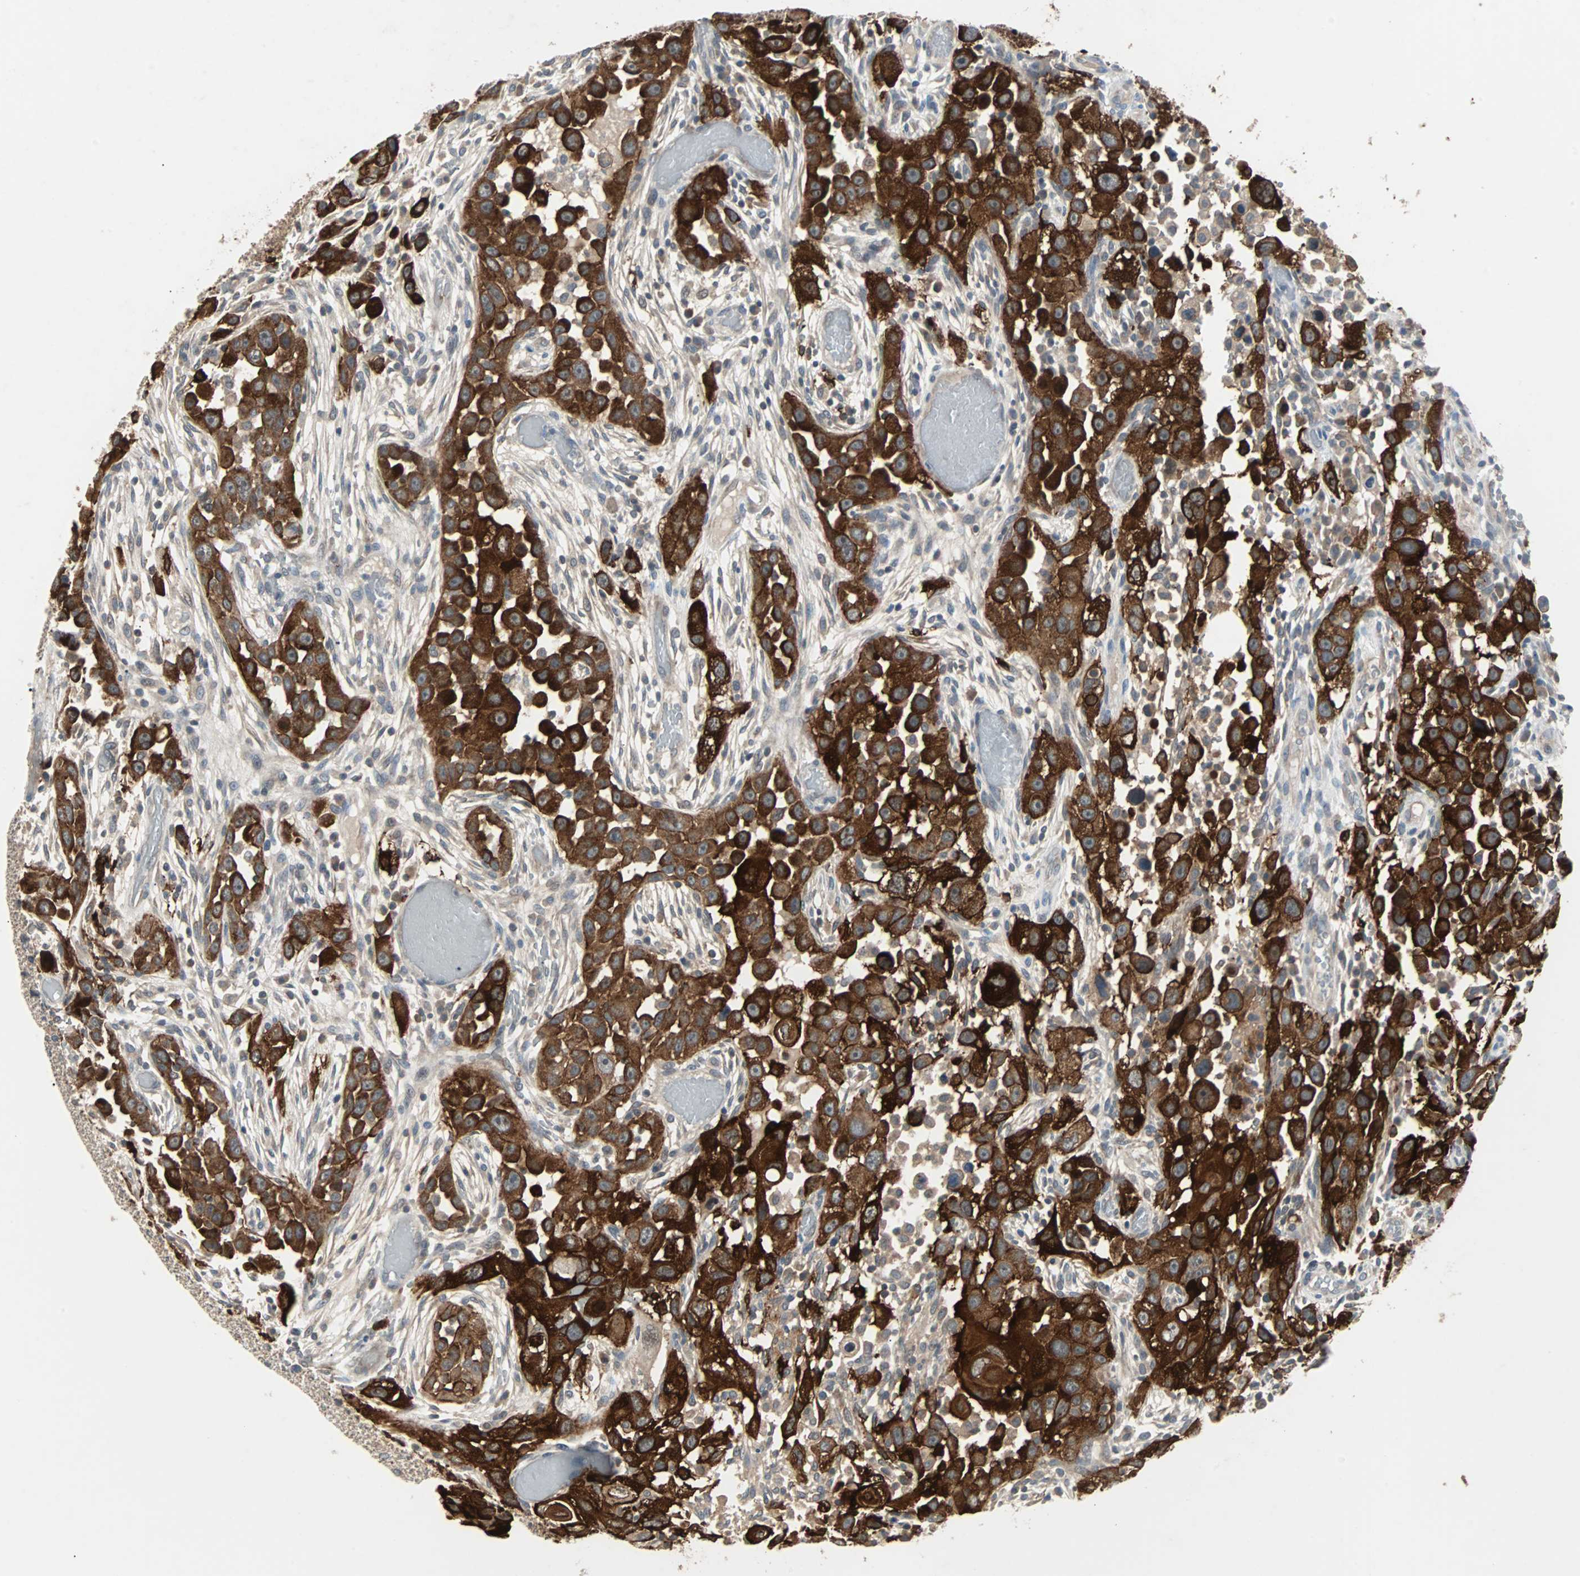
{"staining": {"intensity": "strong", "quantity": ">75%", "location": "cytoplasmic/membranous"}, "tissue": "head and neck cancer", "cell_type": "Tumor cells", "image_type": "cancer", "snomed": [{"axis": "morphology", "description": "Carcinoma, NOS"}, {"axis": "topography", "description": "Head-Neck"}], "caption": "A photomicrograph of head and neck cancer (carcinoma) stained for a protein displays strong cytoplasmic/membranous brown staining in tumor cells. (DAB (3,3'-diaminobenzidine) = brown stain, brightfield microscopy at high magnification).", "gene": "CMC2", "patient": {"sex": "male", "age": 87}}